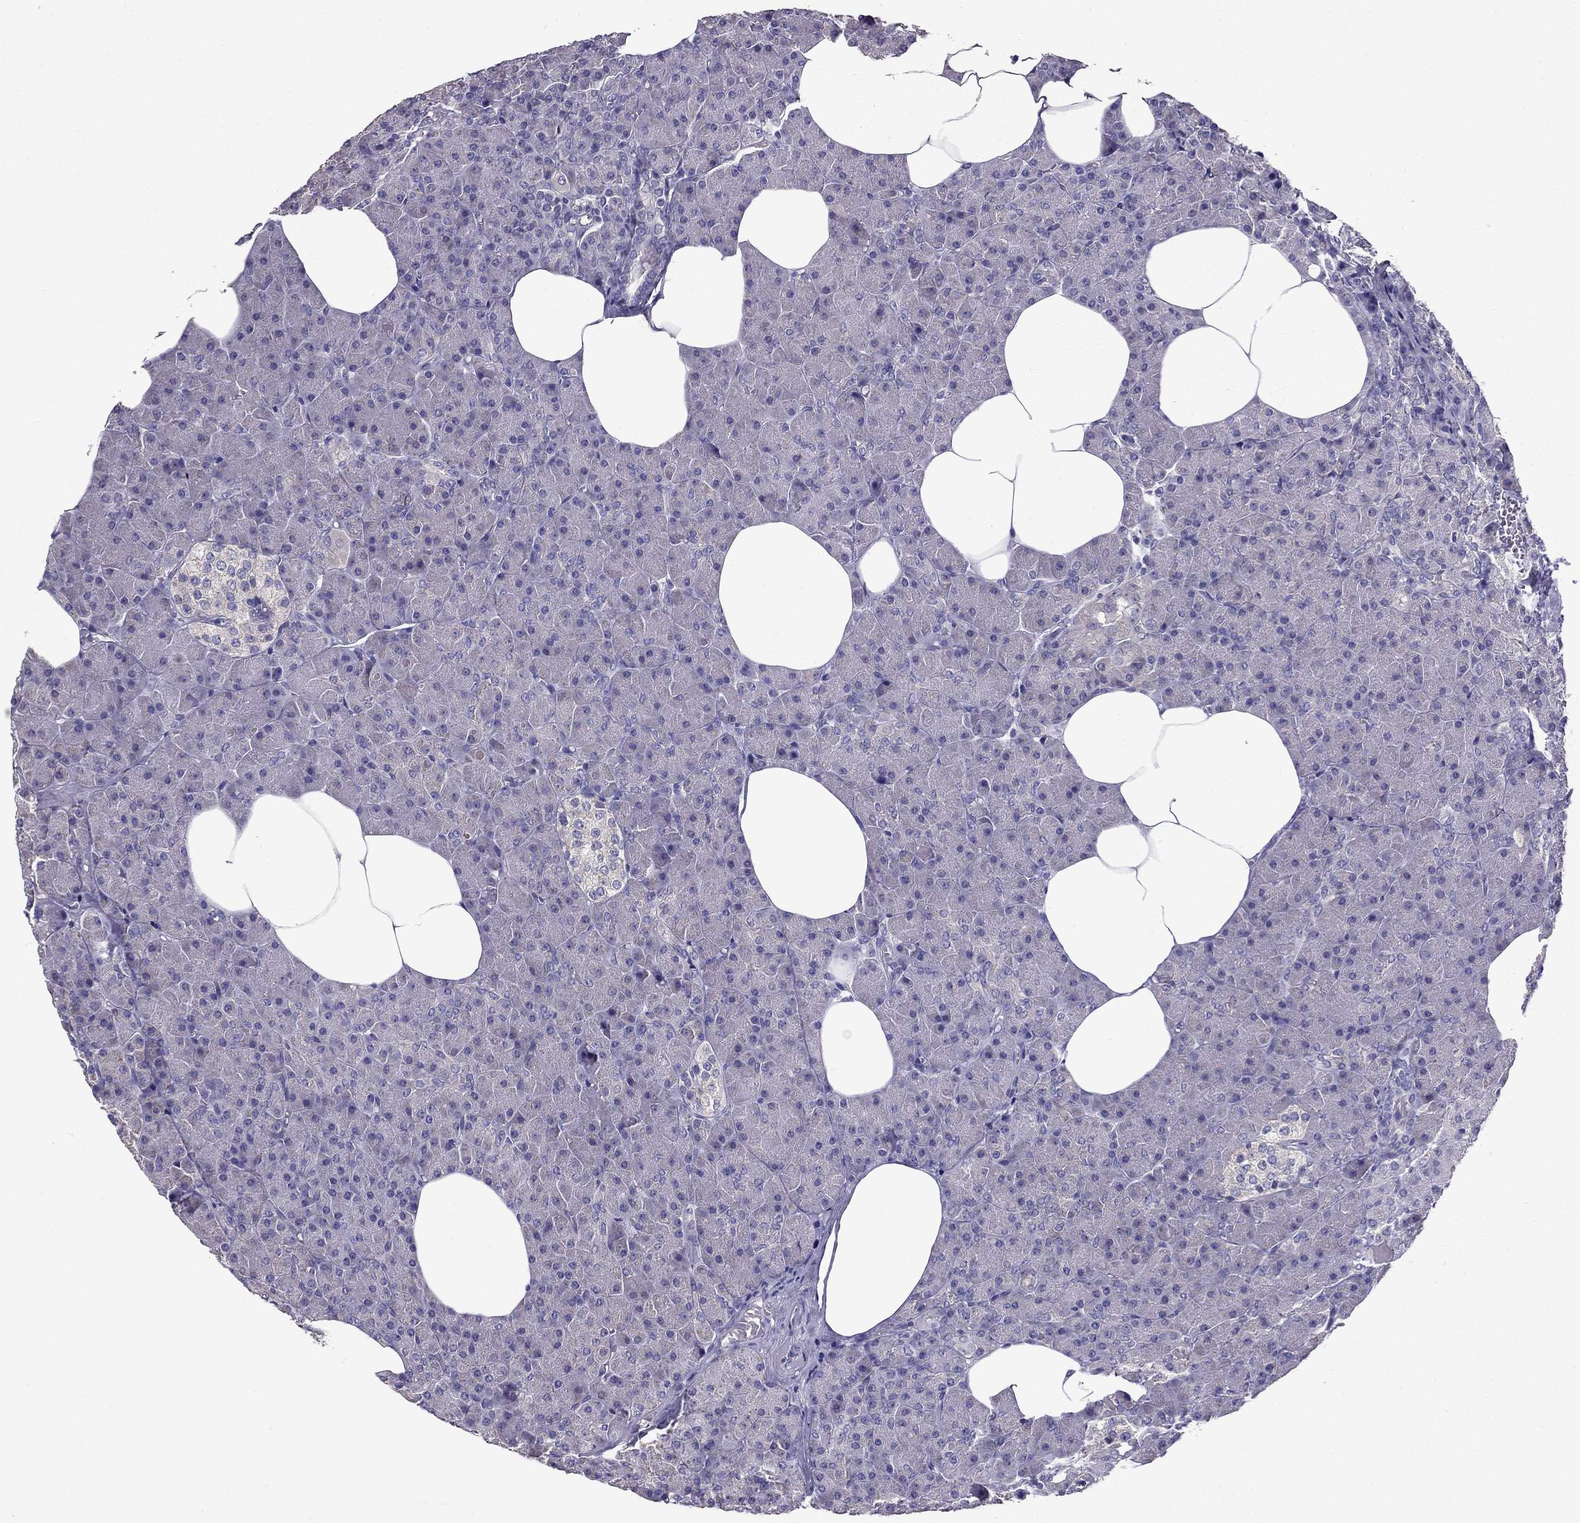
{"staining": {"intensity": "negative", "quantity": "none", "location": "none"}, "tissue": "pancreas", "cell_type": "Exocrine glandular cells", "image_type": "normal", "snomed": [{"axis": "morphology", "description": "Normal tissue, NOS"}, {"axis": "topography", "description": "Pancreas"}], "caption": "Immunohistochemistry image of benign human pancreas stained for a protein (brown), which shows no positivity in exocrine glandular cells.", "gene": "AAK1", "patient": {"sex": "female", "age": 45}}